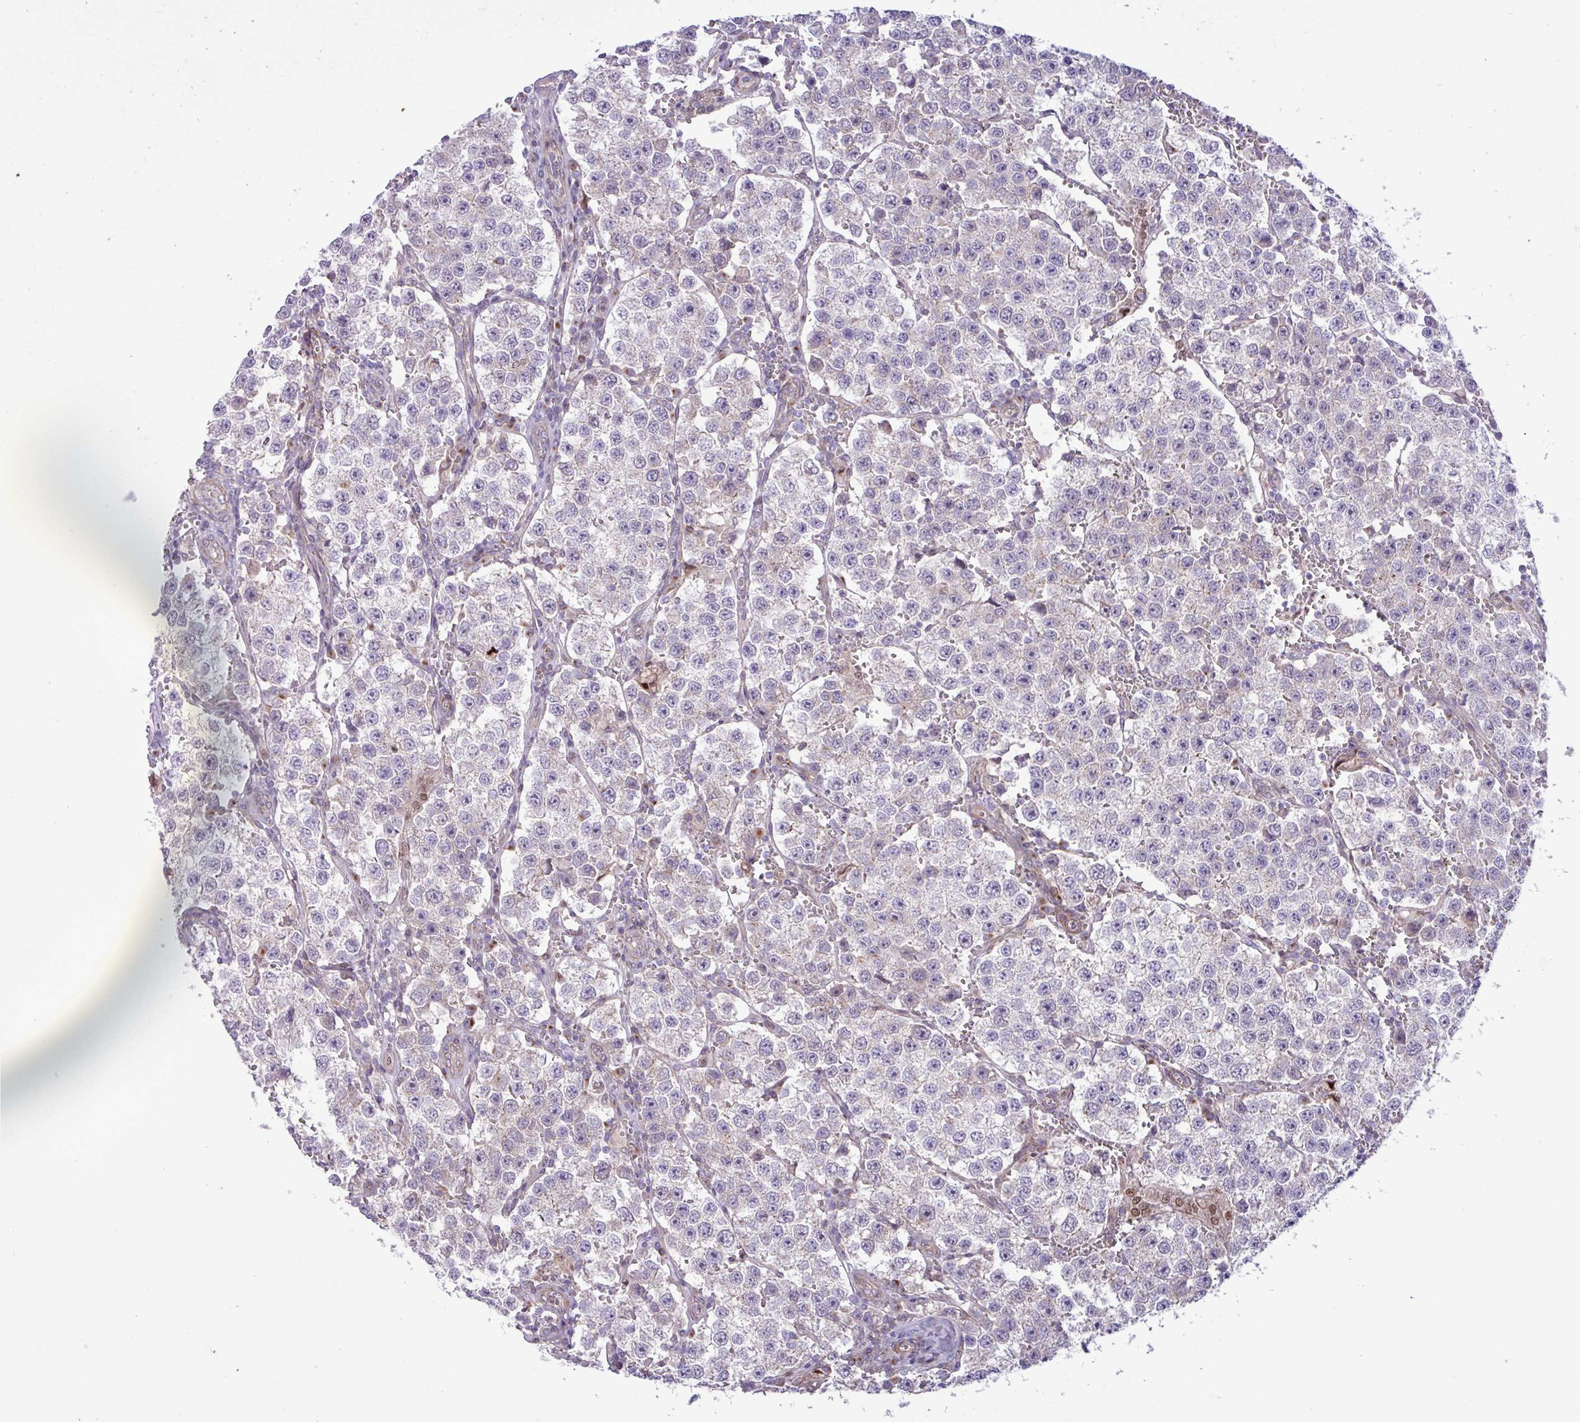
{"staining": {"intensity": "negative", "quantity": "none", "location": "none"}, "tissue": "testis cancer", "cell_type": "Tumor cells", "image_type": "cancer", "snomed": [{"axis": "morphology", "description": "Seminoma, NOS"}, {"axis": "topography", "description": "Testis"}], "caption": "Immunohistochemical staining of seminoma (testis) demonstrates no significant staining in tumor cells.", "gene": "CNTRL", "patient": {"sex": "male", "age": 37}}